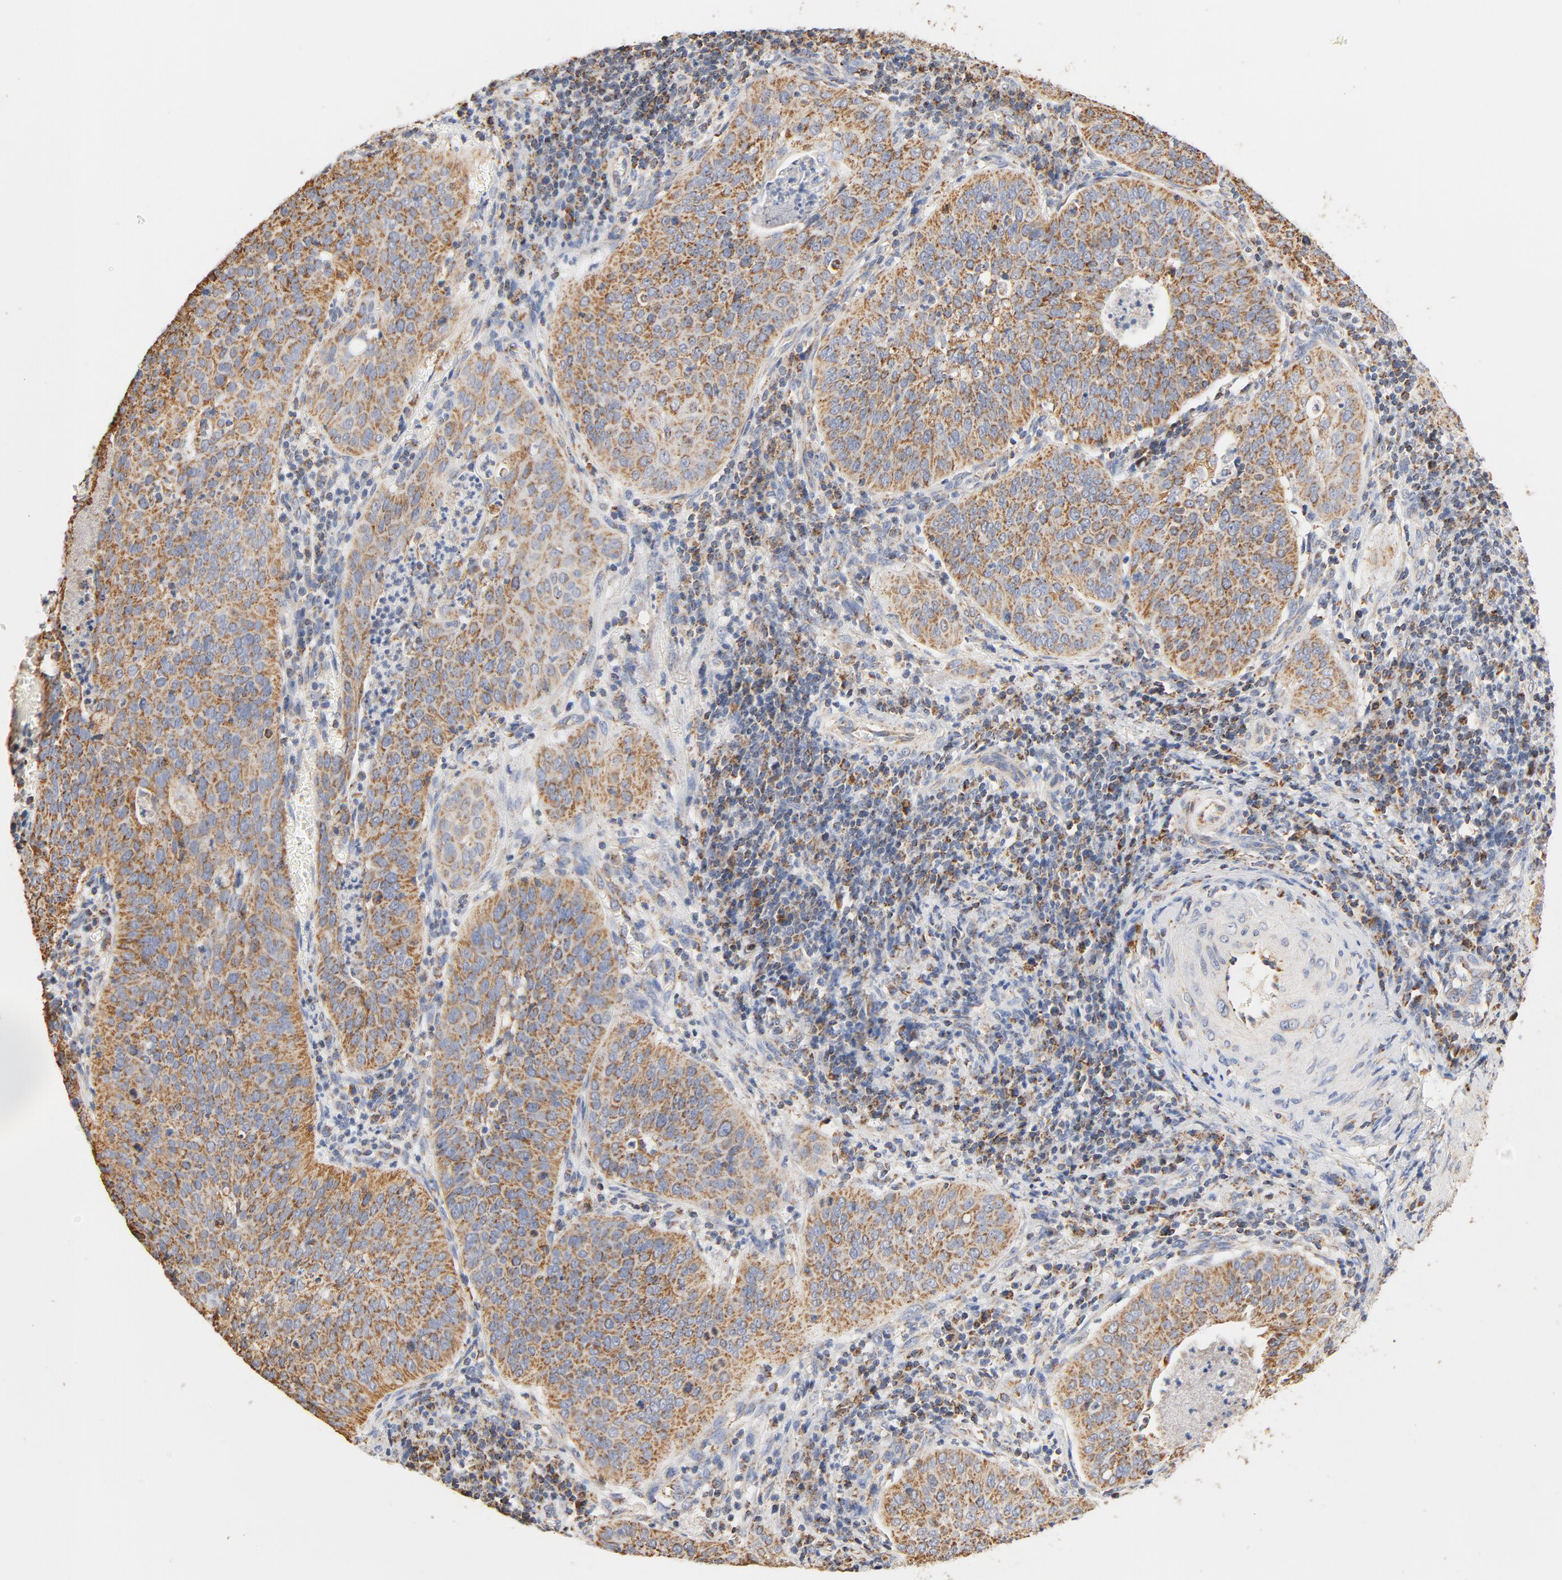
{"staining": {"intensity": "moderate", "quantity": ">75%", "location": "cytoplasmic/membranous"}, "tissue": "cervical cancer", "cell_type": "Tumor cells", "image_type": "cancer", "snomed": [{"axis": "morphology", "description": "Squamous cell carcinoma, NOS"}, {"axis": "topography", "description": "Cervix"}], "caption": "Cervical cancer stained with a protein marker exhibits moderate staining in tumor cells.", "gene": "COX4I1", "patient": {"sex": "female", "age": 39}}